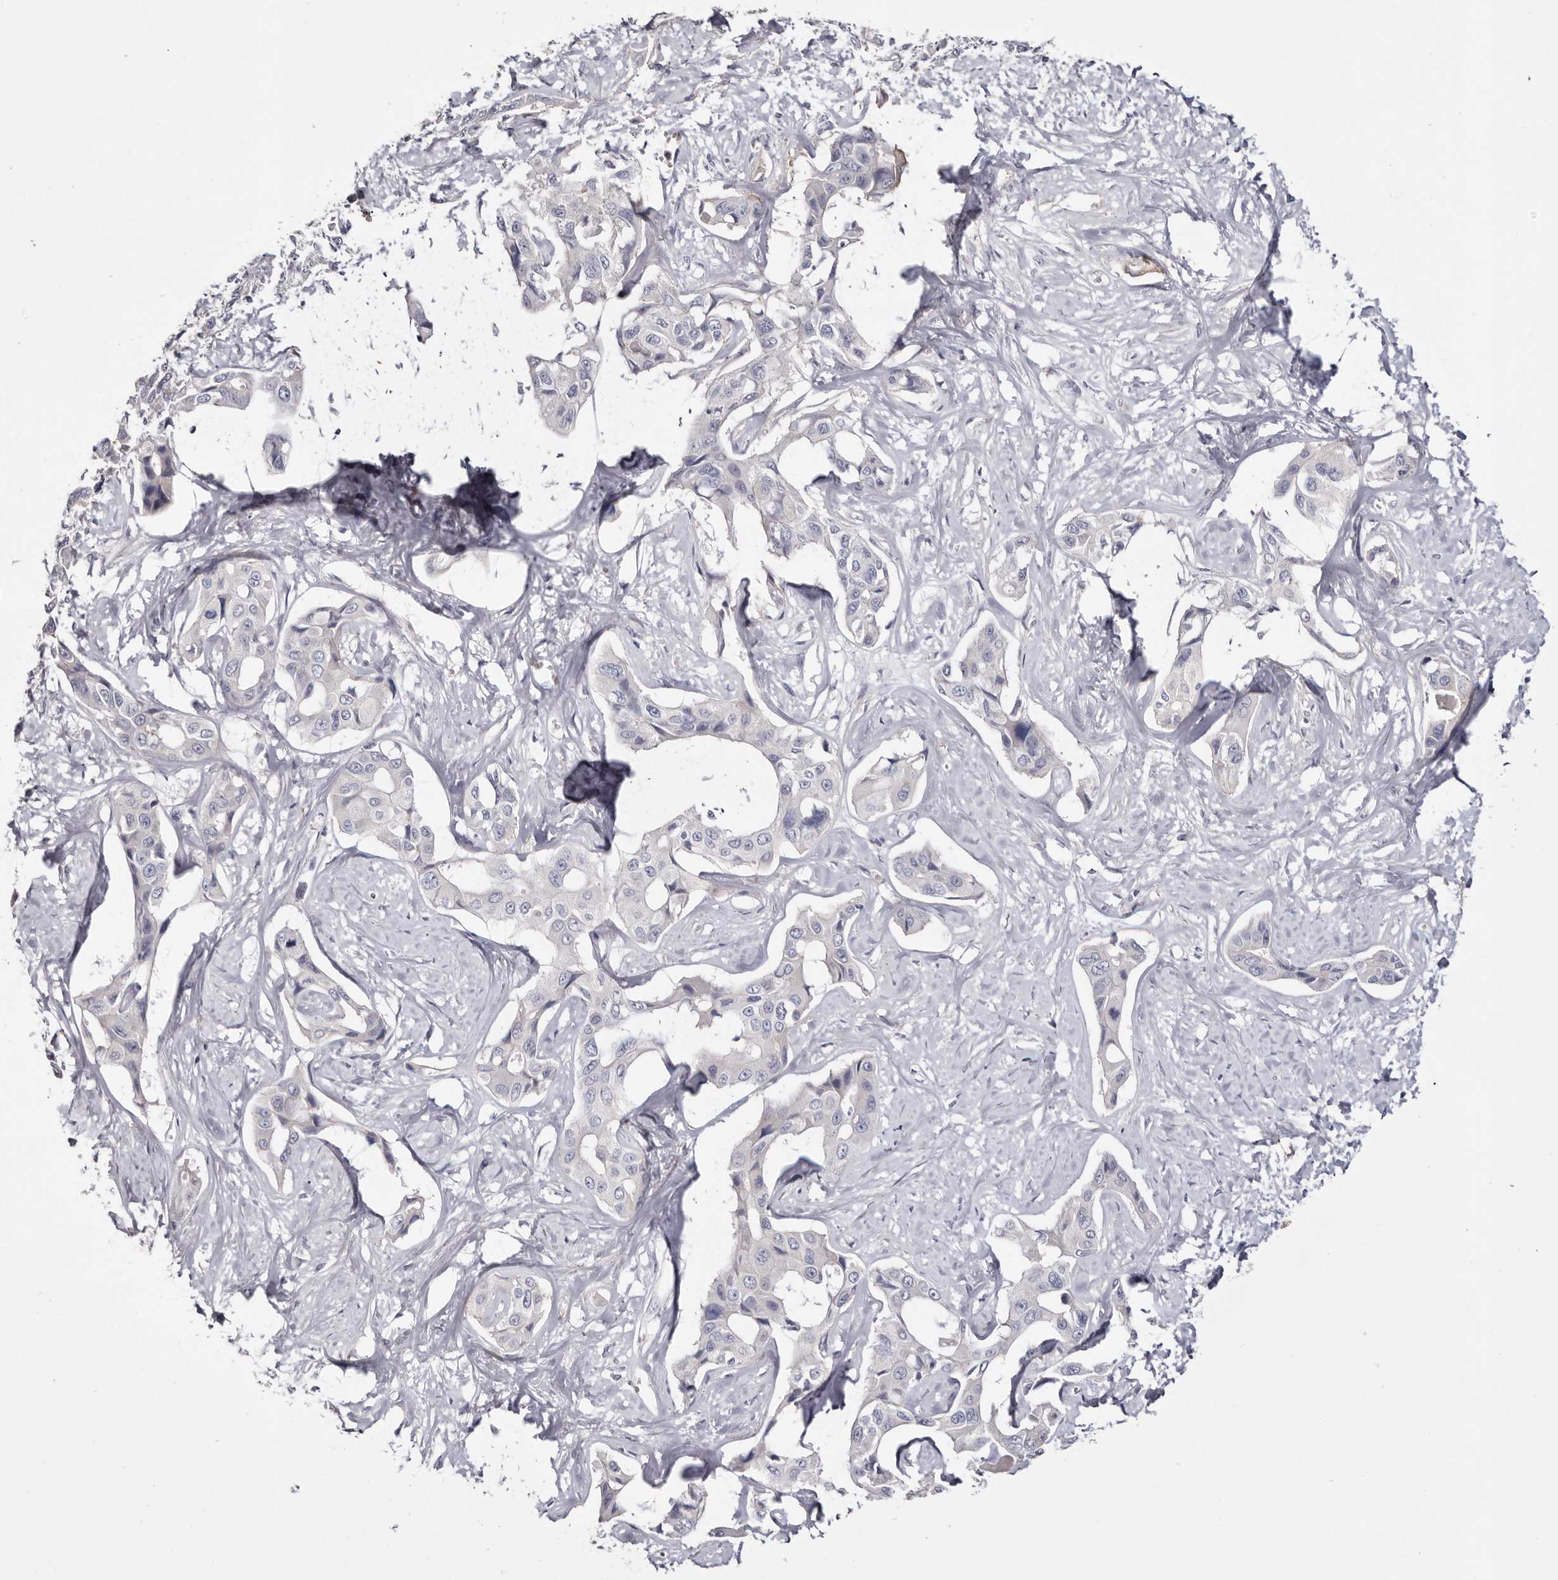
{"staining": {"intensity": "negative", "quantity": "none", "location": "none"}, "tissue": "liver cancer", "cell_type": "Tumor cells", "image_type": "cancer", "snomed": [{"axis": "morphology", "description": "Cholangiocarcinoma"}, {"axis": "topography", "description": "Liver"}], "caption": "High power microscopy photomicrograph of an immunohistochemistry photomicrograph of liver cancer, revealing no significant expression in tumor cells. The staining was performed using DAB (3,3'-diaminobenzidine) to visualize the protein expression in brown, while the nuclei were stained in blue with hematoxylin (Magnification: 20x).", "gene": "S1PR5", "patient": {"sex": "male", "age": 59}}